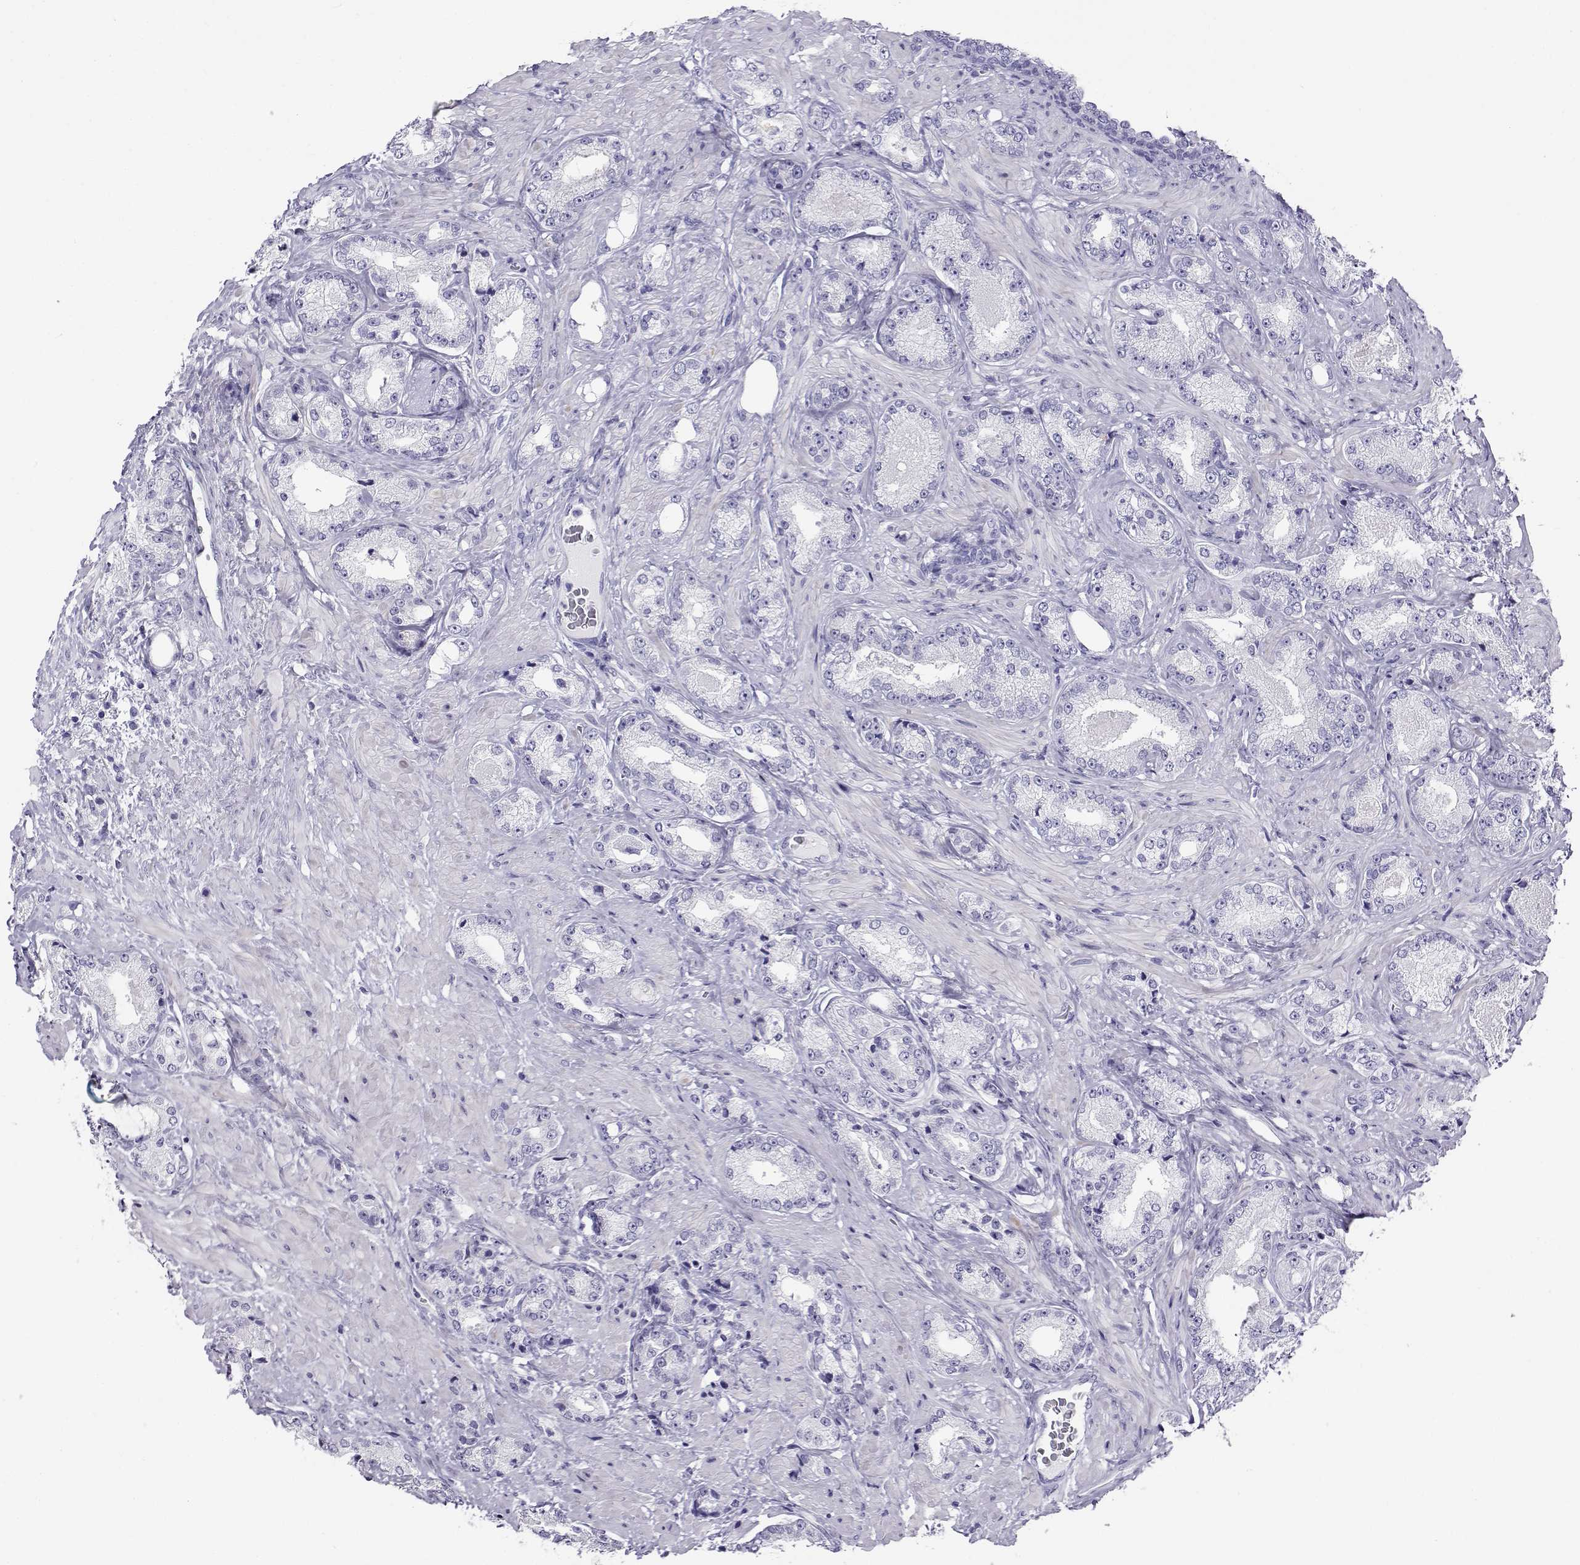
{"staining": {"intensity": "negative", "quantity": "none", "location": "none"}, "tissue": "prostate cancer", "cell_type": "Tumor cells", "image_type": "cancer", "snomed": [{"axis": "morphology", "description": "Adenocarcinoma, Low grade"}, {"axis": "topography", "description": "Prostate"}], "caption": "Prostate cancer (adenocarcinoma (low-grade)) was stained to show a protein in brown. There is no significant positivity in tumor cells.", "gene": "CABS1", "patient": {"sex": "male", "age": 68}}